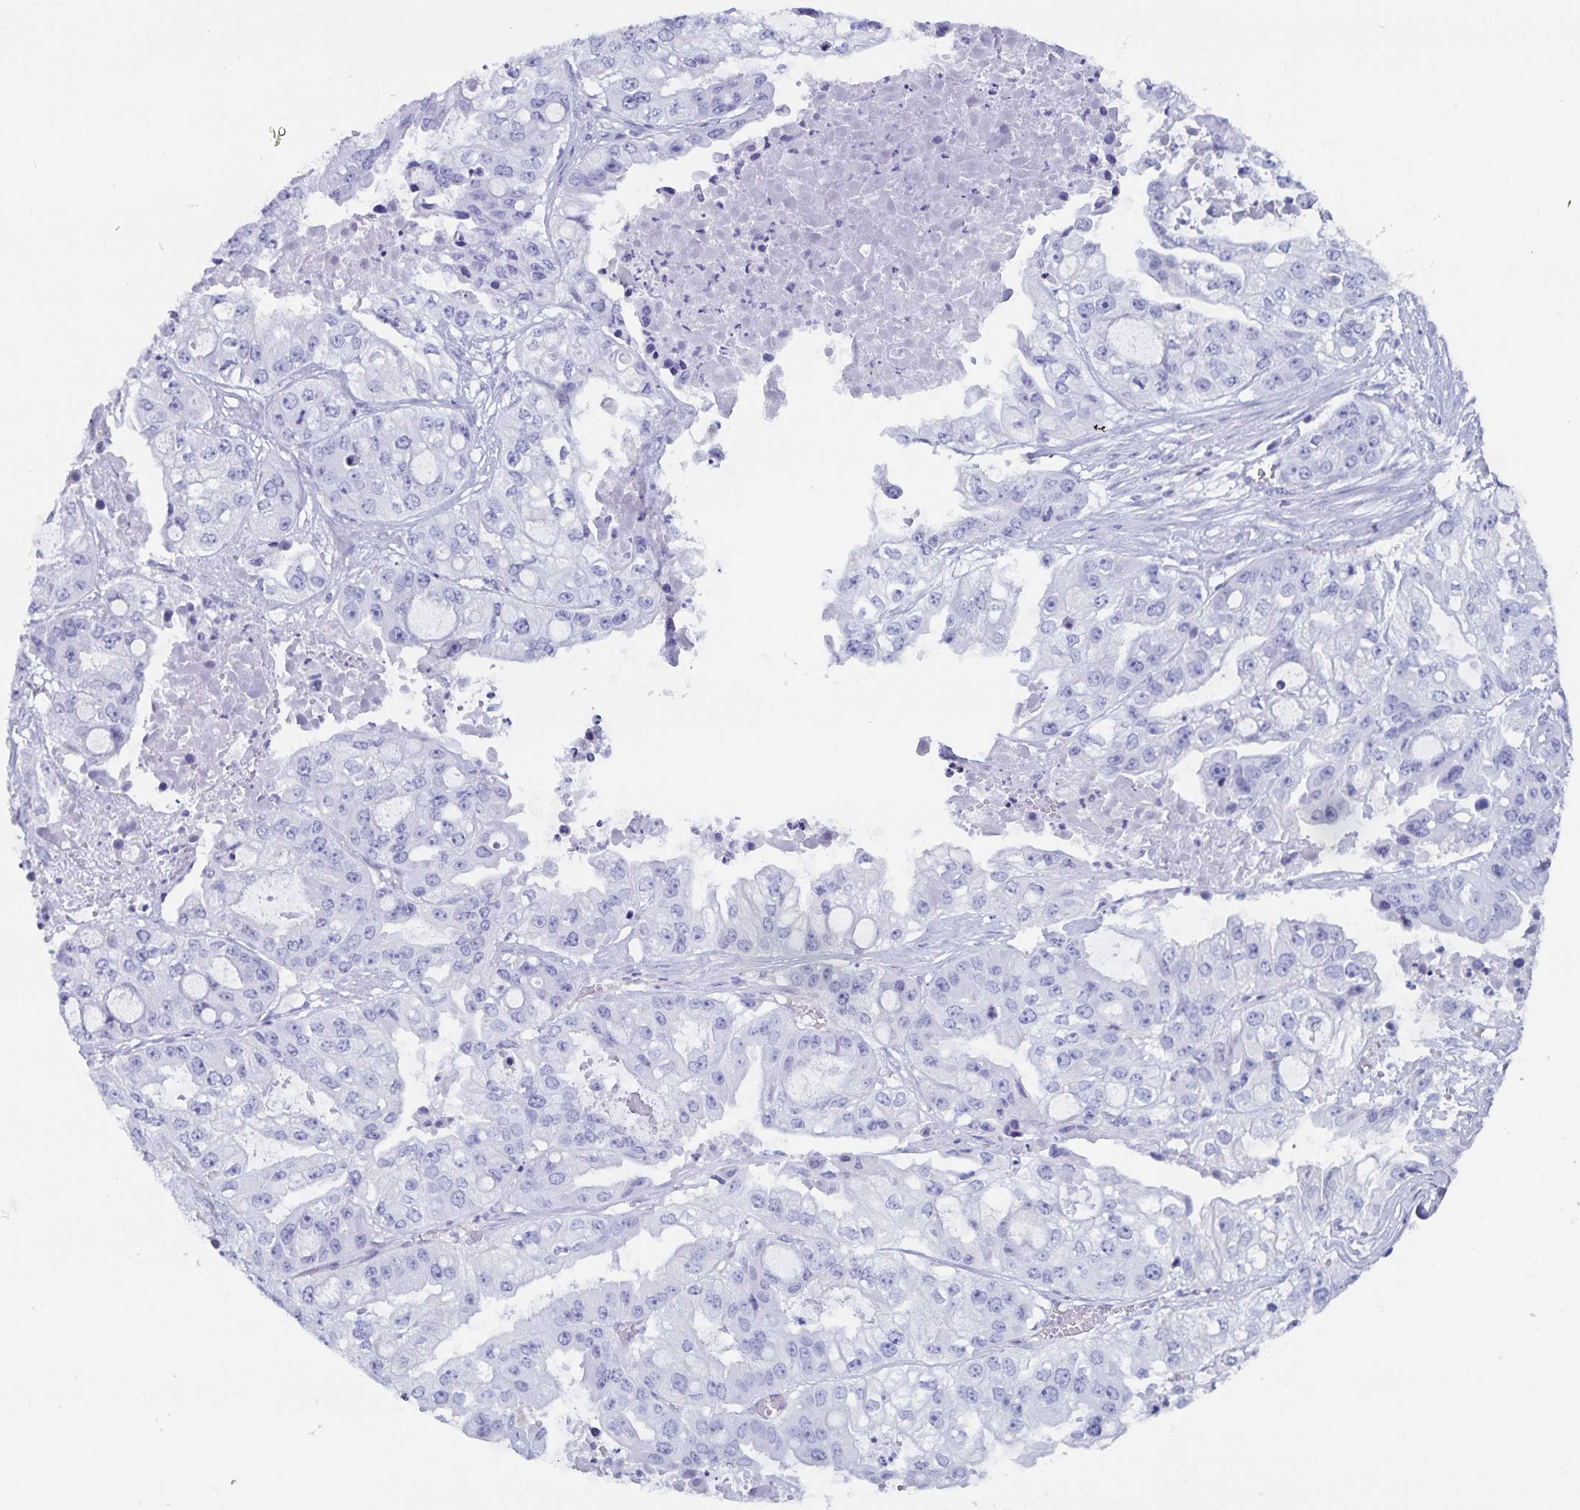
{"staining": {"intensity": "negative", "quantity": "none", "location": "none"}, "tissue": "ovarian cancer", "cell_type": "Tumor cells", "image_type": "cancer", "snomed": [{"axis": "morphology", "description": "Cystadenocarcinoma, serous, NOS"}, {"axis": "topography", "description": "Ovary"}], "caption": "Human ovarian cancer (serous cystadenocarcinoma) stained for a protein using immunohistochemistry (IHC) exhibits no staining in tumor cells.", "gene": "GPR137", "patient": {"sex": "female", "age": 56}}